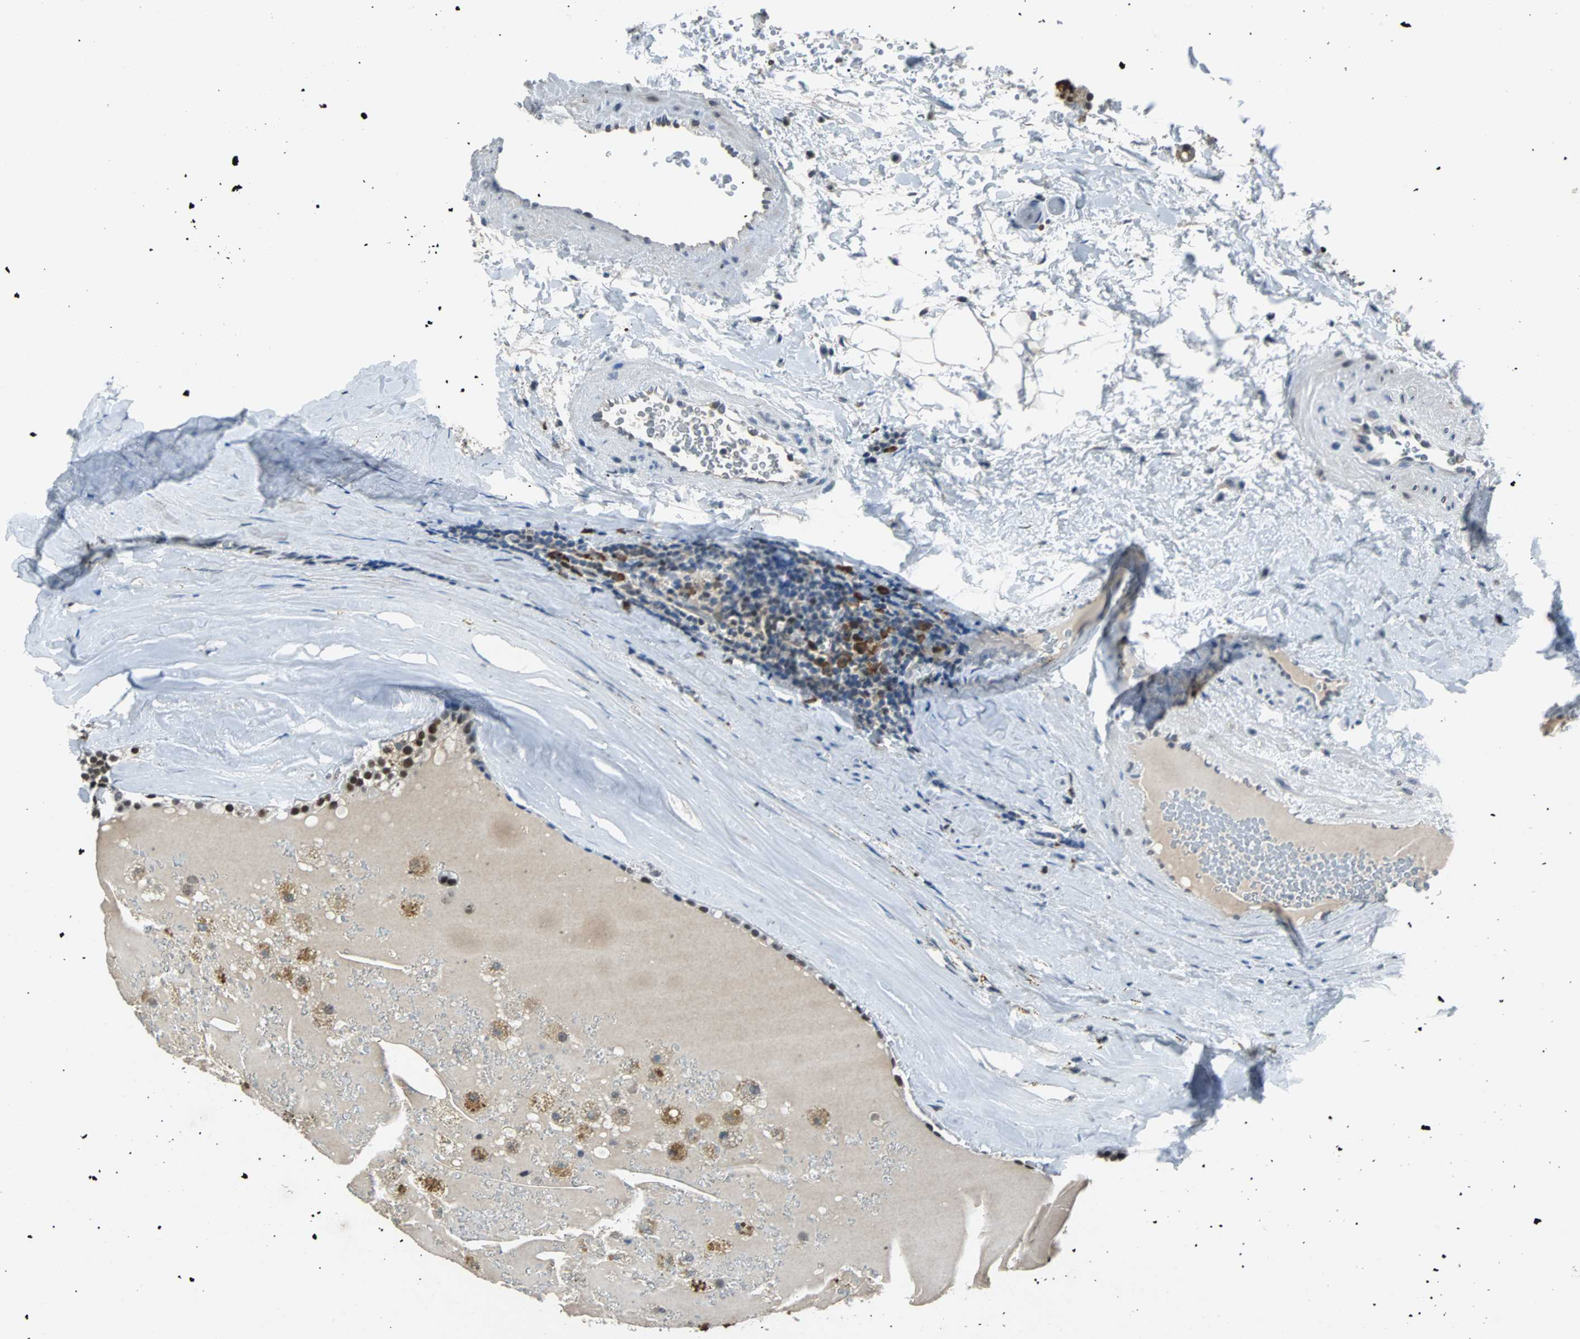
{"staining": {"intensity": "moderate", "quantity": "<25%", "location": "nuclear"}, "tissue": "parathyroid gland", "cell_type": "Glandular cells", "image_type": "normal", "snomed": [{"axis": "morphology", "description": "Normal tissue, NOS"}, {"axis": "morphology", "description": "Adenoma, NOS"}, {"axis": "topography", "description": "Parathyroid gland"}], "caption": "Protein expression by immunohistochemistry shows moderate nuclear positivity in approximately <25% of glandular cells in unremarkable parathyroid gland. The staining was performed using DAB (3,3'-diaminobenzidine) to visualize the protein expression in brown, while the nuclei were stained in blue with hematoxylin (Magnification: 20x).", "gene": "USP28", "patient": {"sex": "female", "age": 86}}